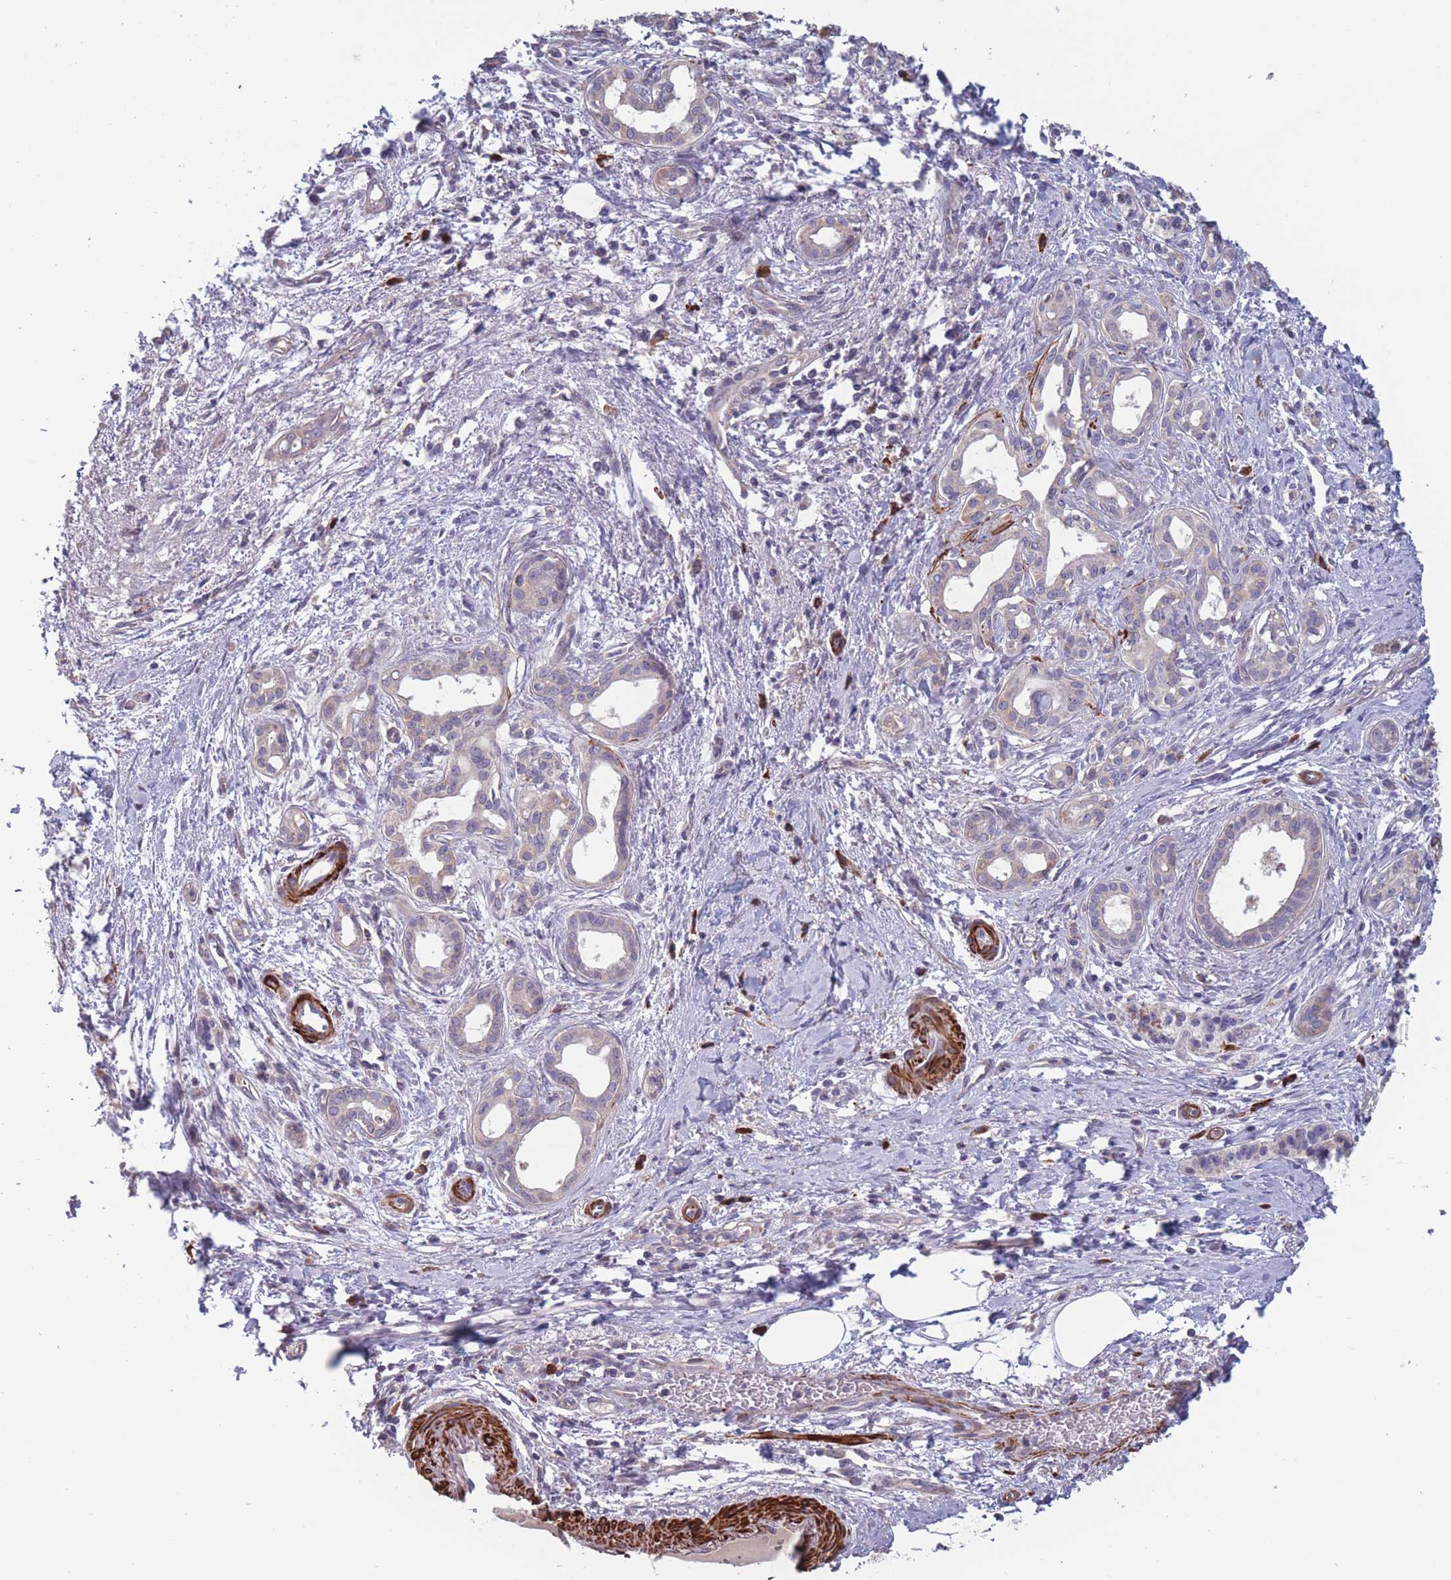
{"staining": {"intensity": "negative", "quantity": "none", "location": "none"}, "tissue": "pancreatic cancer", "cell_type": "Tumor cells", "image_type": "cancer", "snomed": [{"axis": "morphology", "description": "Adenocarcinoma, NOS"}, {"axis": "topography", "description": "Pancreas"}], "caption": "Tumor cells are negative for protein expression in human adenocarcinoma (pancreatic).", "gene": "TOMM40L", "patient": {"sex": "male", "age": 71}}